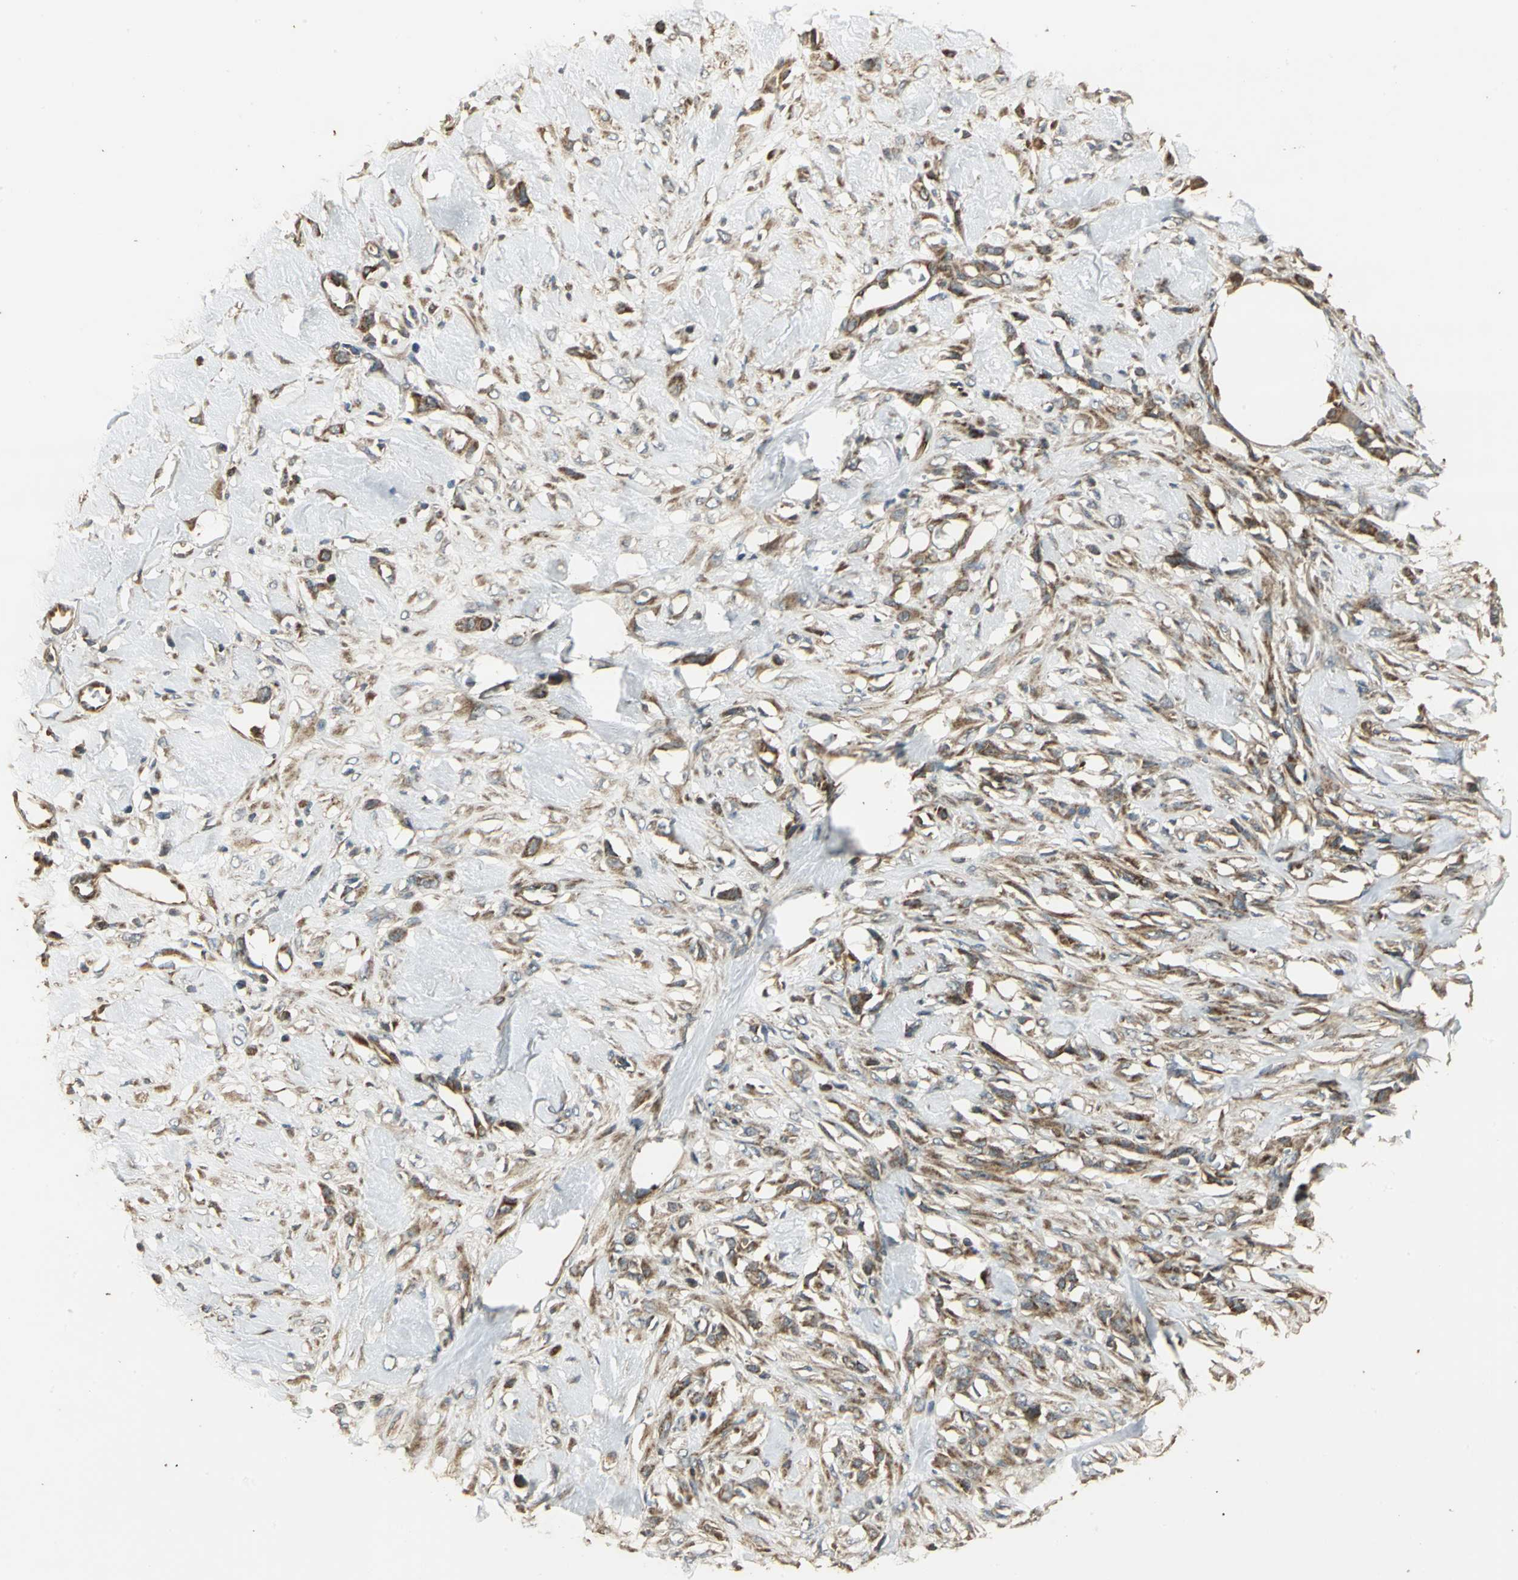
{"staining": {"intensity": "moderate", "quantity": ">75%", "location": "cytoplasmic/membranous"}, "tissue": "skin cancer", "cell_type": "Tumor cells", "image_type": "cancer", "snomed": [{"axis": "morphology", "description": "Normal tissue, NOS"}, {"axis": "morphology", "description": "Squamous cell carcinoma, NOS"}, {"axis": "topography", "description": "Skin"}], "caption": "Moderate cytoplasmic/membranous protein positivity is seen in about >75% of tumor cells in skin cancer. The staining was performed using DAB, with brown indicating positive protein expression. Nuclei are stained blue with hematoxylin.", "gene": "KANK1", "patient": {"sex": "female", "age": 59}}